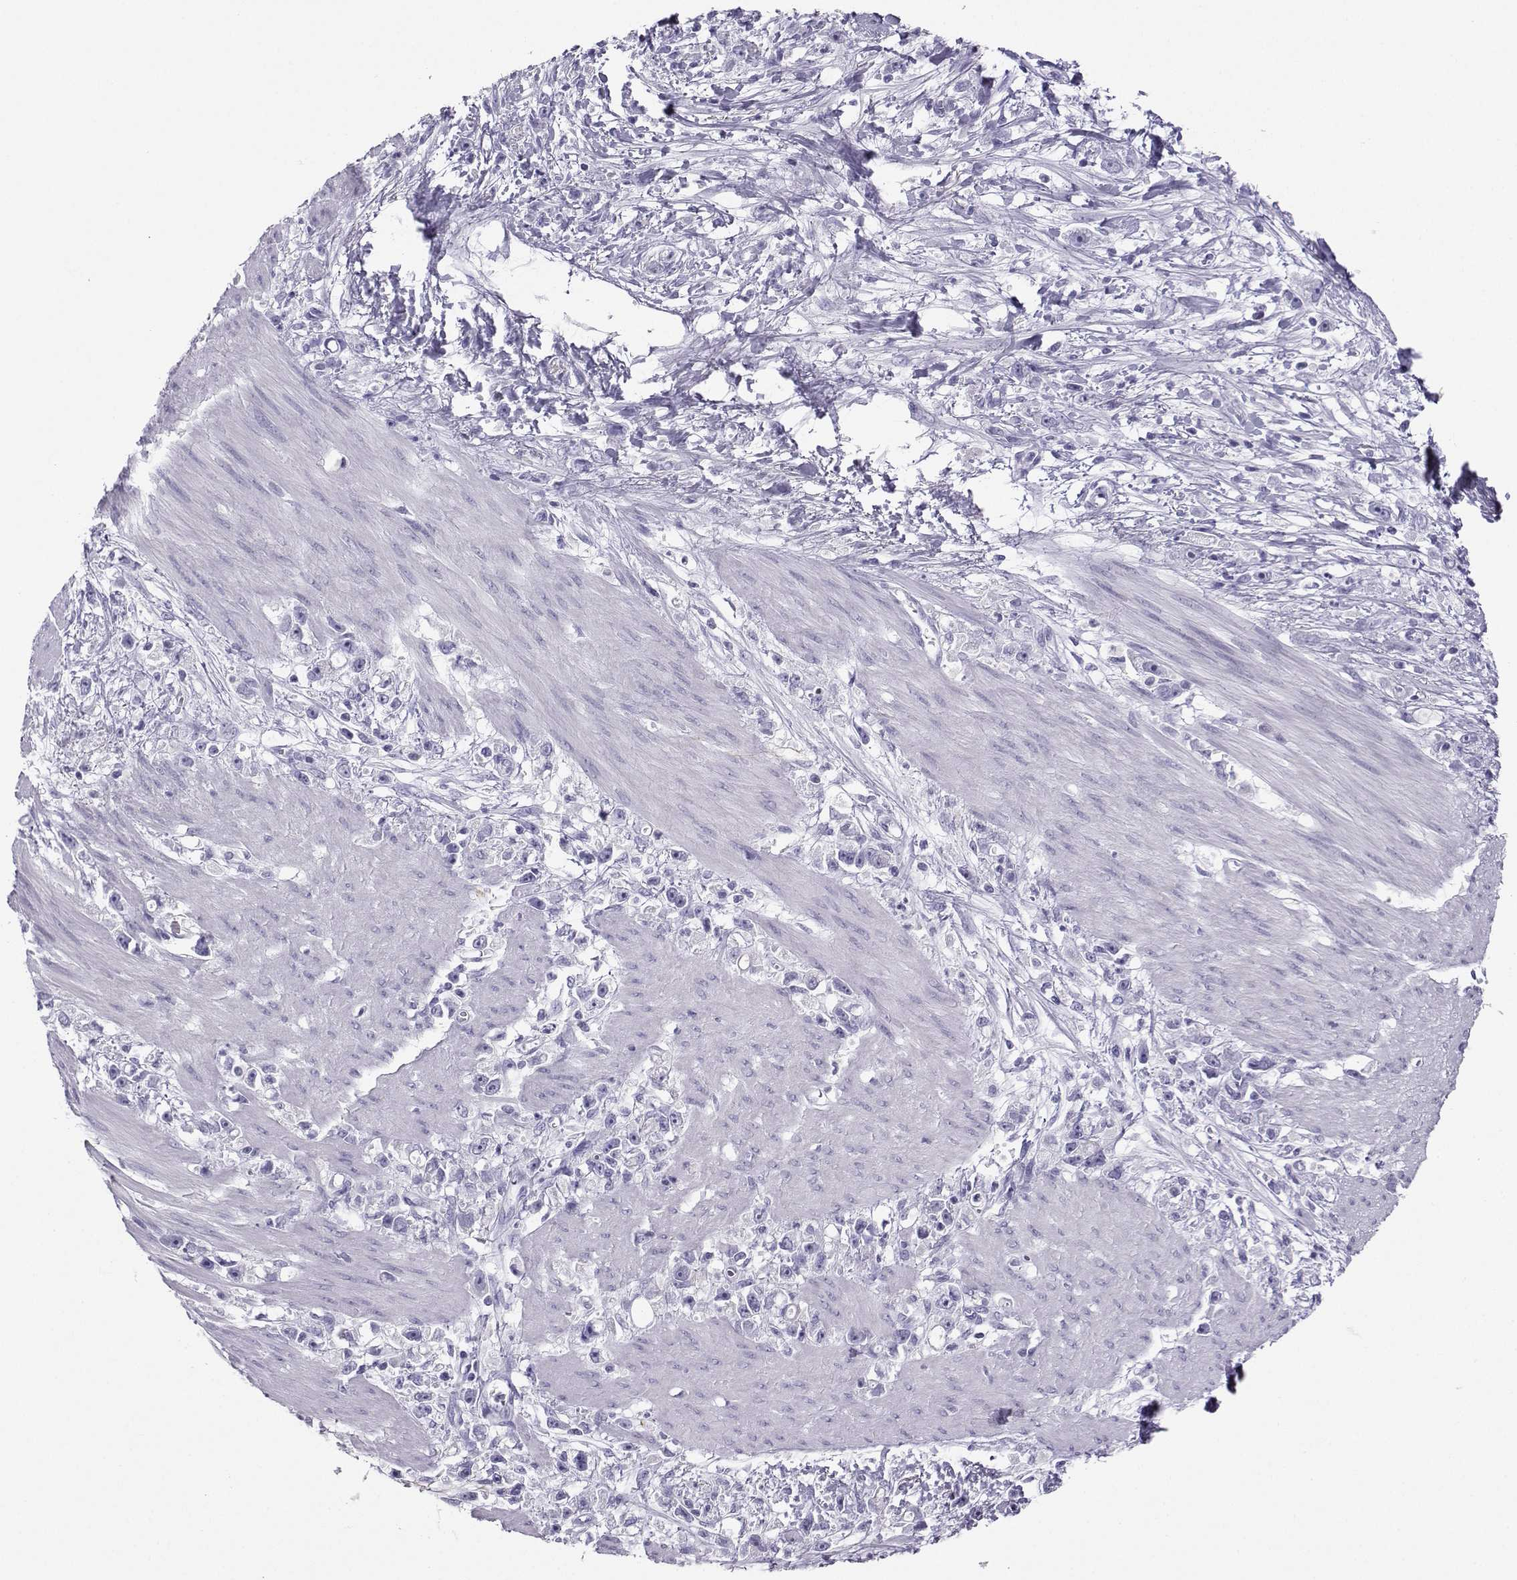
{"staining": {"intensity": "negative", "quantity": "none", "location": "none"}, "tissue": "stomach cancer", "cell_type": "Tumor cells", "image_type": "cancer", "snomed": [{"axis": "morphology", "description": "Adenocarcinoma, NOS"}, {"axis": "topography", "description": "Stomach"}], "caption": "Immunohistochemistry (IHC) micrograph of neoplastic tissue: human stomach cancer (adenocarcinoma) stained with DAB exhibits no significant protein expression in tumor cells.", "gene": "NEFL", "patient": {"sex": "female", "age": 59}}